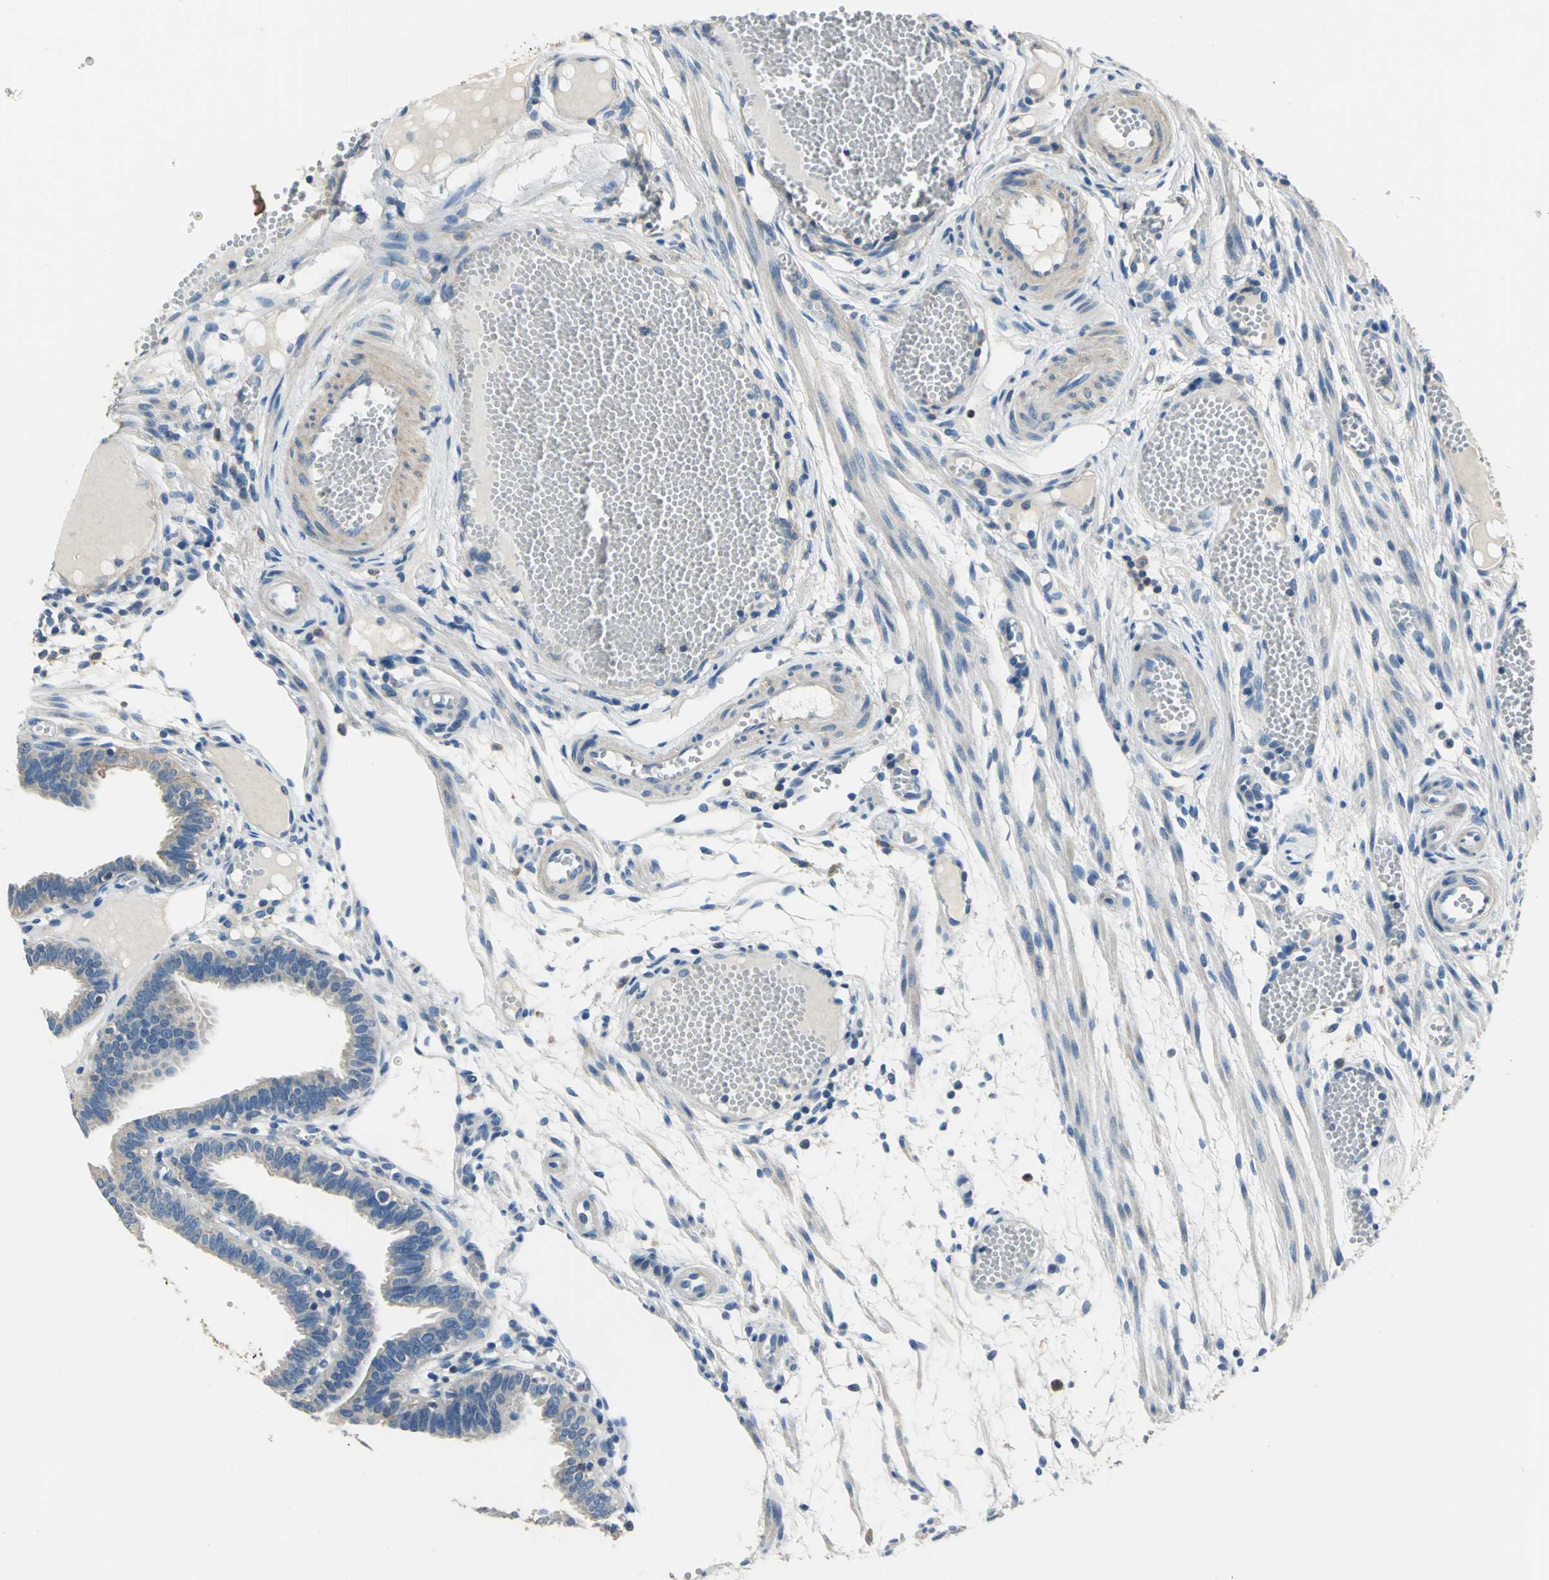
{"staining": {"intensity": "weak", "quantity": ">75%", "location": "cytoplasmic/membranous"}, "tissue": "fallopian tube", "cell_type": "Glandular cells", "image_type": "normal", "snomed": [{"axis": "morphology", "description": "Normal tissue, NOS"}, {"axis": "topography", "description": "Fallopian tube"}], "caption": "Protein staining reveals weak cytoplasmic/membranous staining in about >75% of glandular cells in benign fallopian tube. Immunohistochemistry stains the protein in brown and the nuclei are stained blue.", "gene": "DDX3X", "patient": {"sex": "female", "age": 29}}